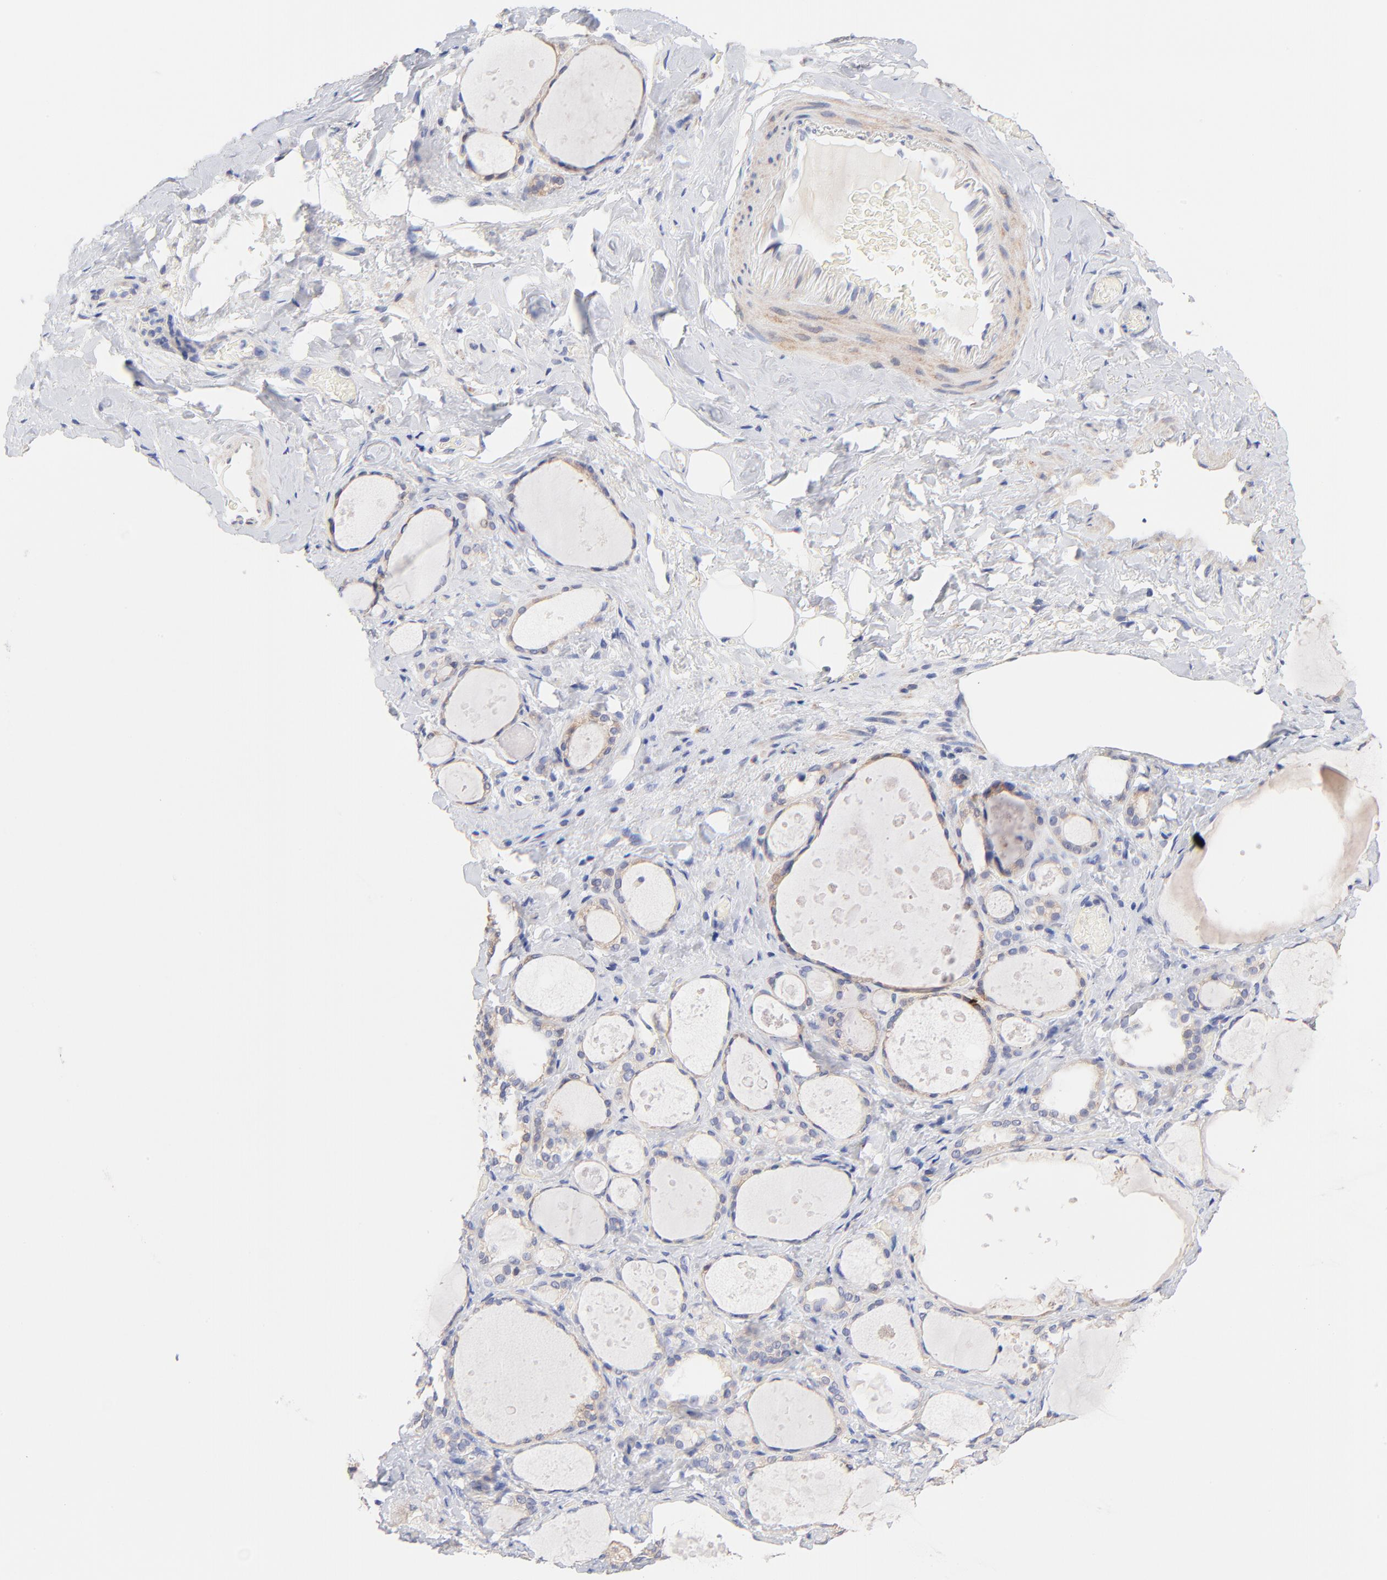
{"staining": {"intensity": "moderate", "quantity": ">75%", "location": "cytoplasmic/membranous"}, "tissue": "thyroid gland", "cell_type": "Glandular cells", "image_type": "normal", "snomed": [{"axis": "morphology", "description": "Normal tissue, NOS"}, {"axis": "topography", "description": "Thyroid gland"}], "caption": "A high-resolution micrograph shows immunohistochemistry (IHC) staining of normal thyroid gland, which exhibits moderate cytoplasmic/membranous expression in about >75% of glandular cells. (DAB = brown stain, brightfield microscopy at high magnification).", "gene": "TWNK", "patient": {"sex": "female", "age": 75}}